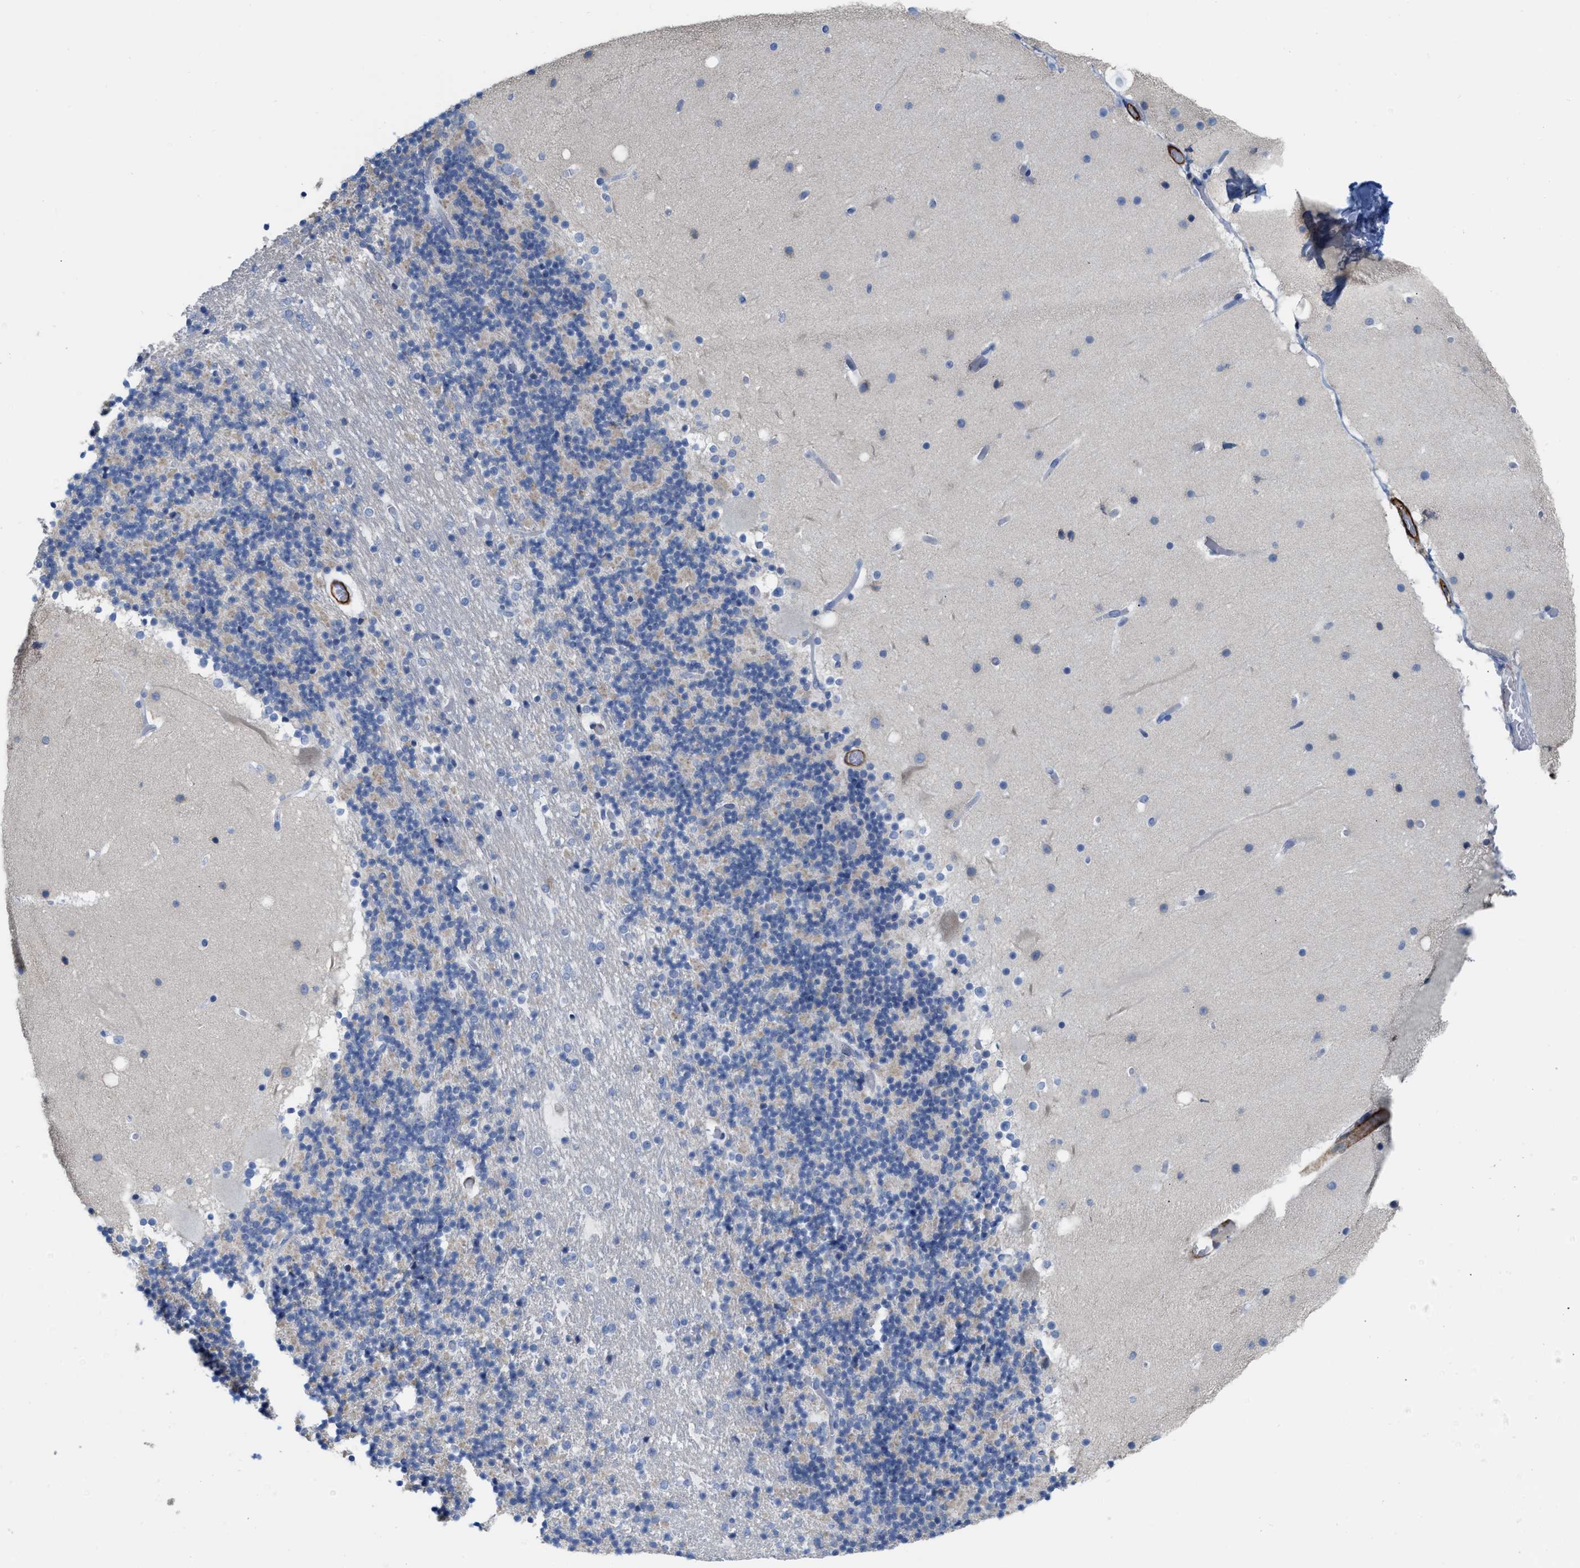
{"staining": {"intensity": "negative", "quantity": "none", "location": "none"}, "tissue": "cerebellum", "cell_type": "Cells in granular layer", "image_type": "normal", "snomed": [{"axis": "morphology", "description": "Normal tissue, NOS"}, {"axis": "topography", "description": "Cerebellum"}], "caption": "IHC histopathology image of unremarkable cerebellum: human cerebellum stained with DAB (3,3'-diaminobenzidine) displays no significant protein staining in cells in granular layer.", "gene": "TAGLN", "patient": {"sex": "male", "age": 57}}